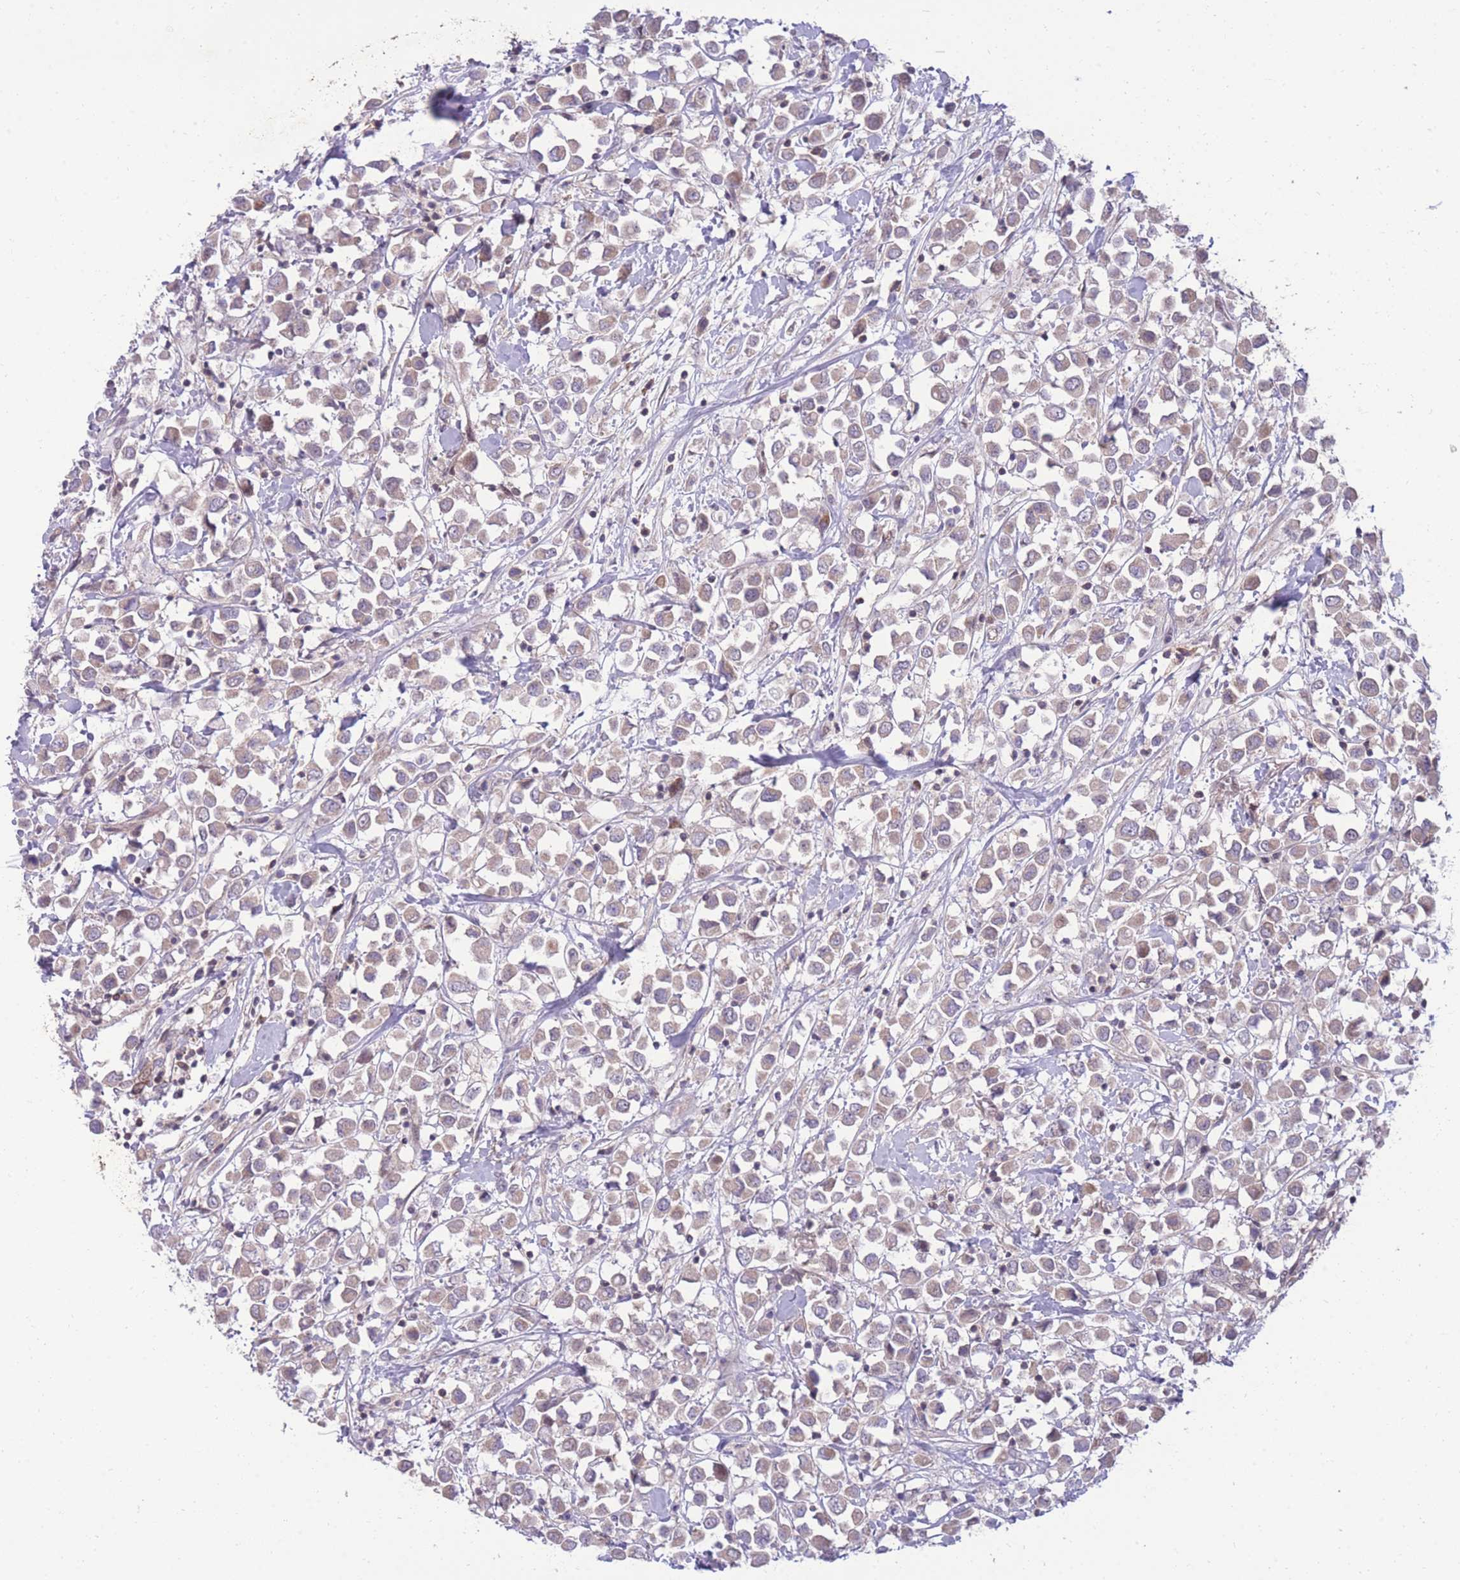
{"staining": {"intensity": "negative", "quantity": "none", "location": "none"}, "tissue": "breast cancer", "cell_type": "Tumor cells", "image_type": "cancer", "snomed": [{"axis": "morphology", "description": "Duct carcinoma"}, {"axis": "topography", "description": "Breast"}], "caption": "Human breast invasive ductal carcinoma stained for a protein using immunohistochemistry demonstrates no expression in tumor cells.", "gene": "RIC8A", "patient": {"sex": "female", "age": 61}}